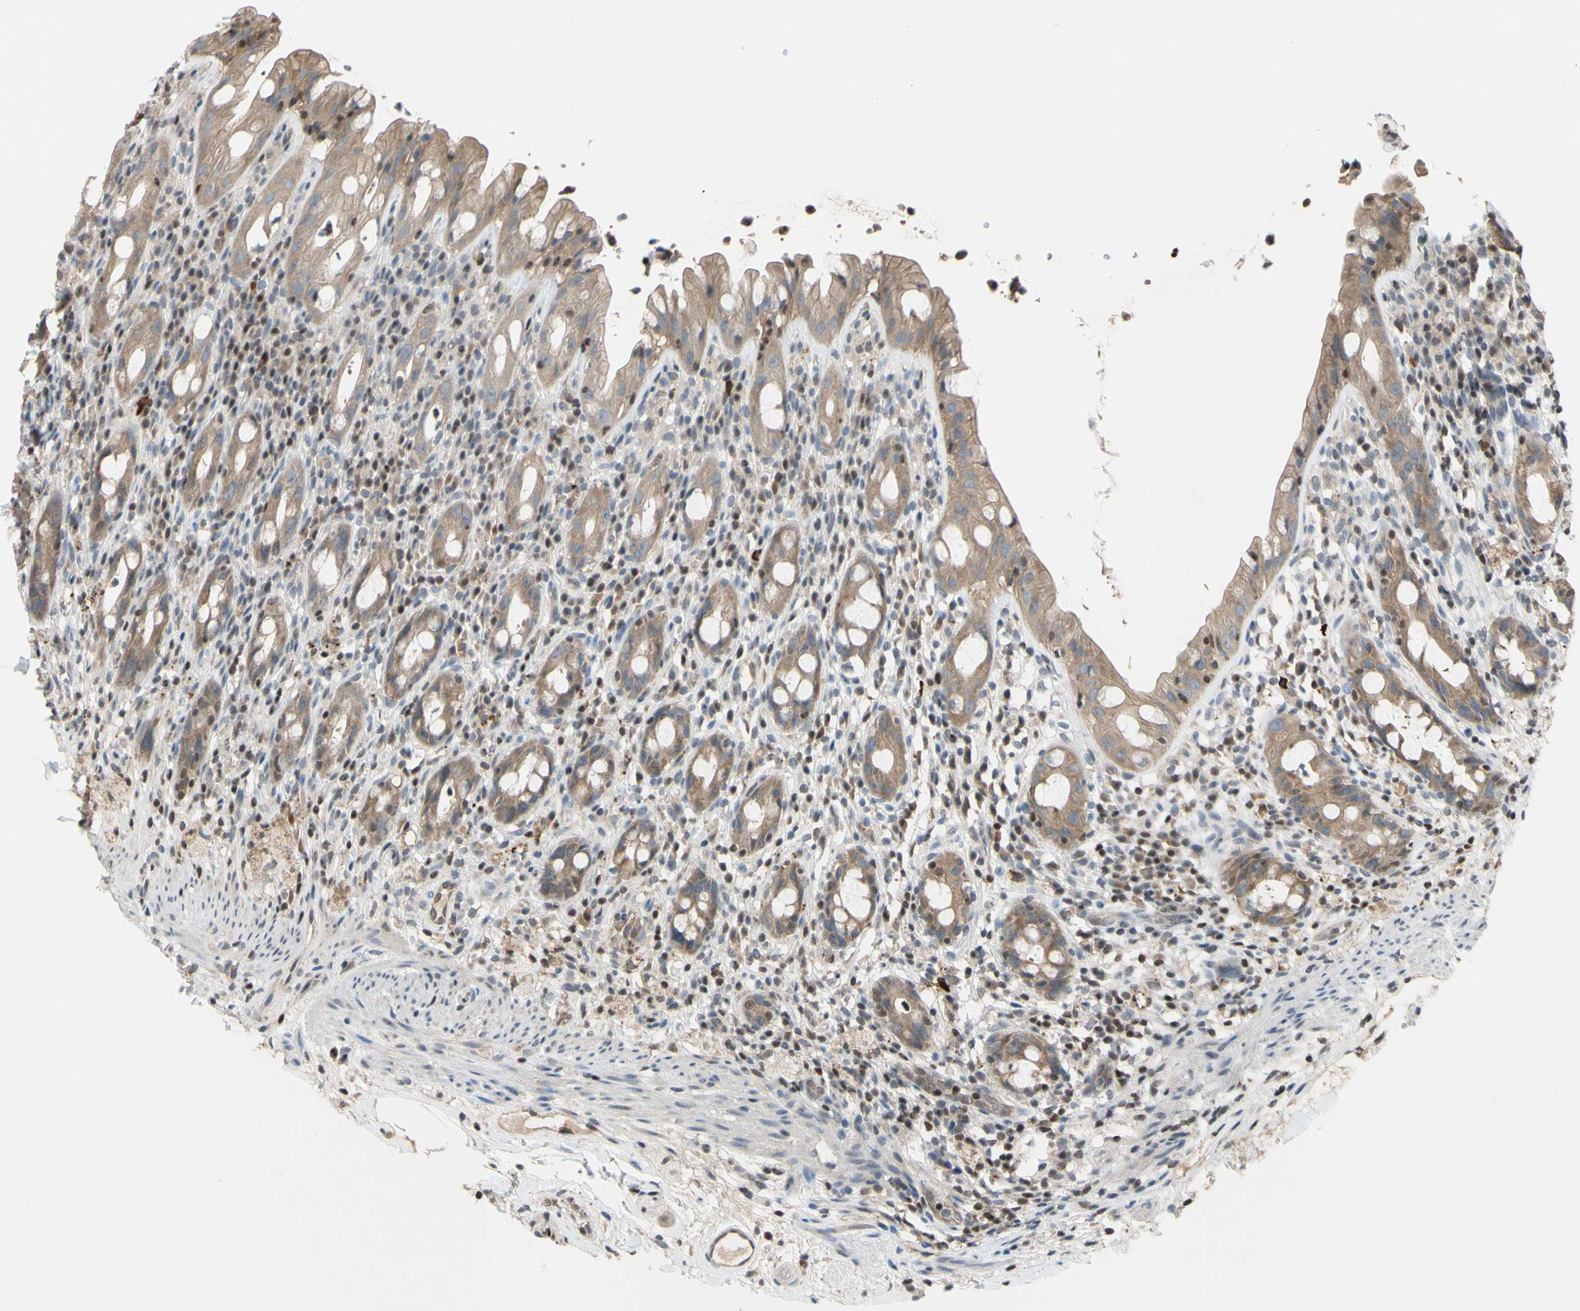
{"staining": {"intensity": "moderate", "quantity": ">75%", "location": "cytoplasmic/membranous"}, "tissue": "rectum", "cell_type": "Glandular cells", "image_type": "normal", "snomed": [{"axis": "morphology", "description": "Normal tissue, NOS"}, {"axis": "topography", "description": "Rectum"}], "caption": "Immunohistochemical staining of unremarkable human rectum displays moderate cytoplasmic/membranous protein expression in approximately >75% of glandular cells.", "gene": "SP4", "patient": {"sex": "male", "age": 44}}